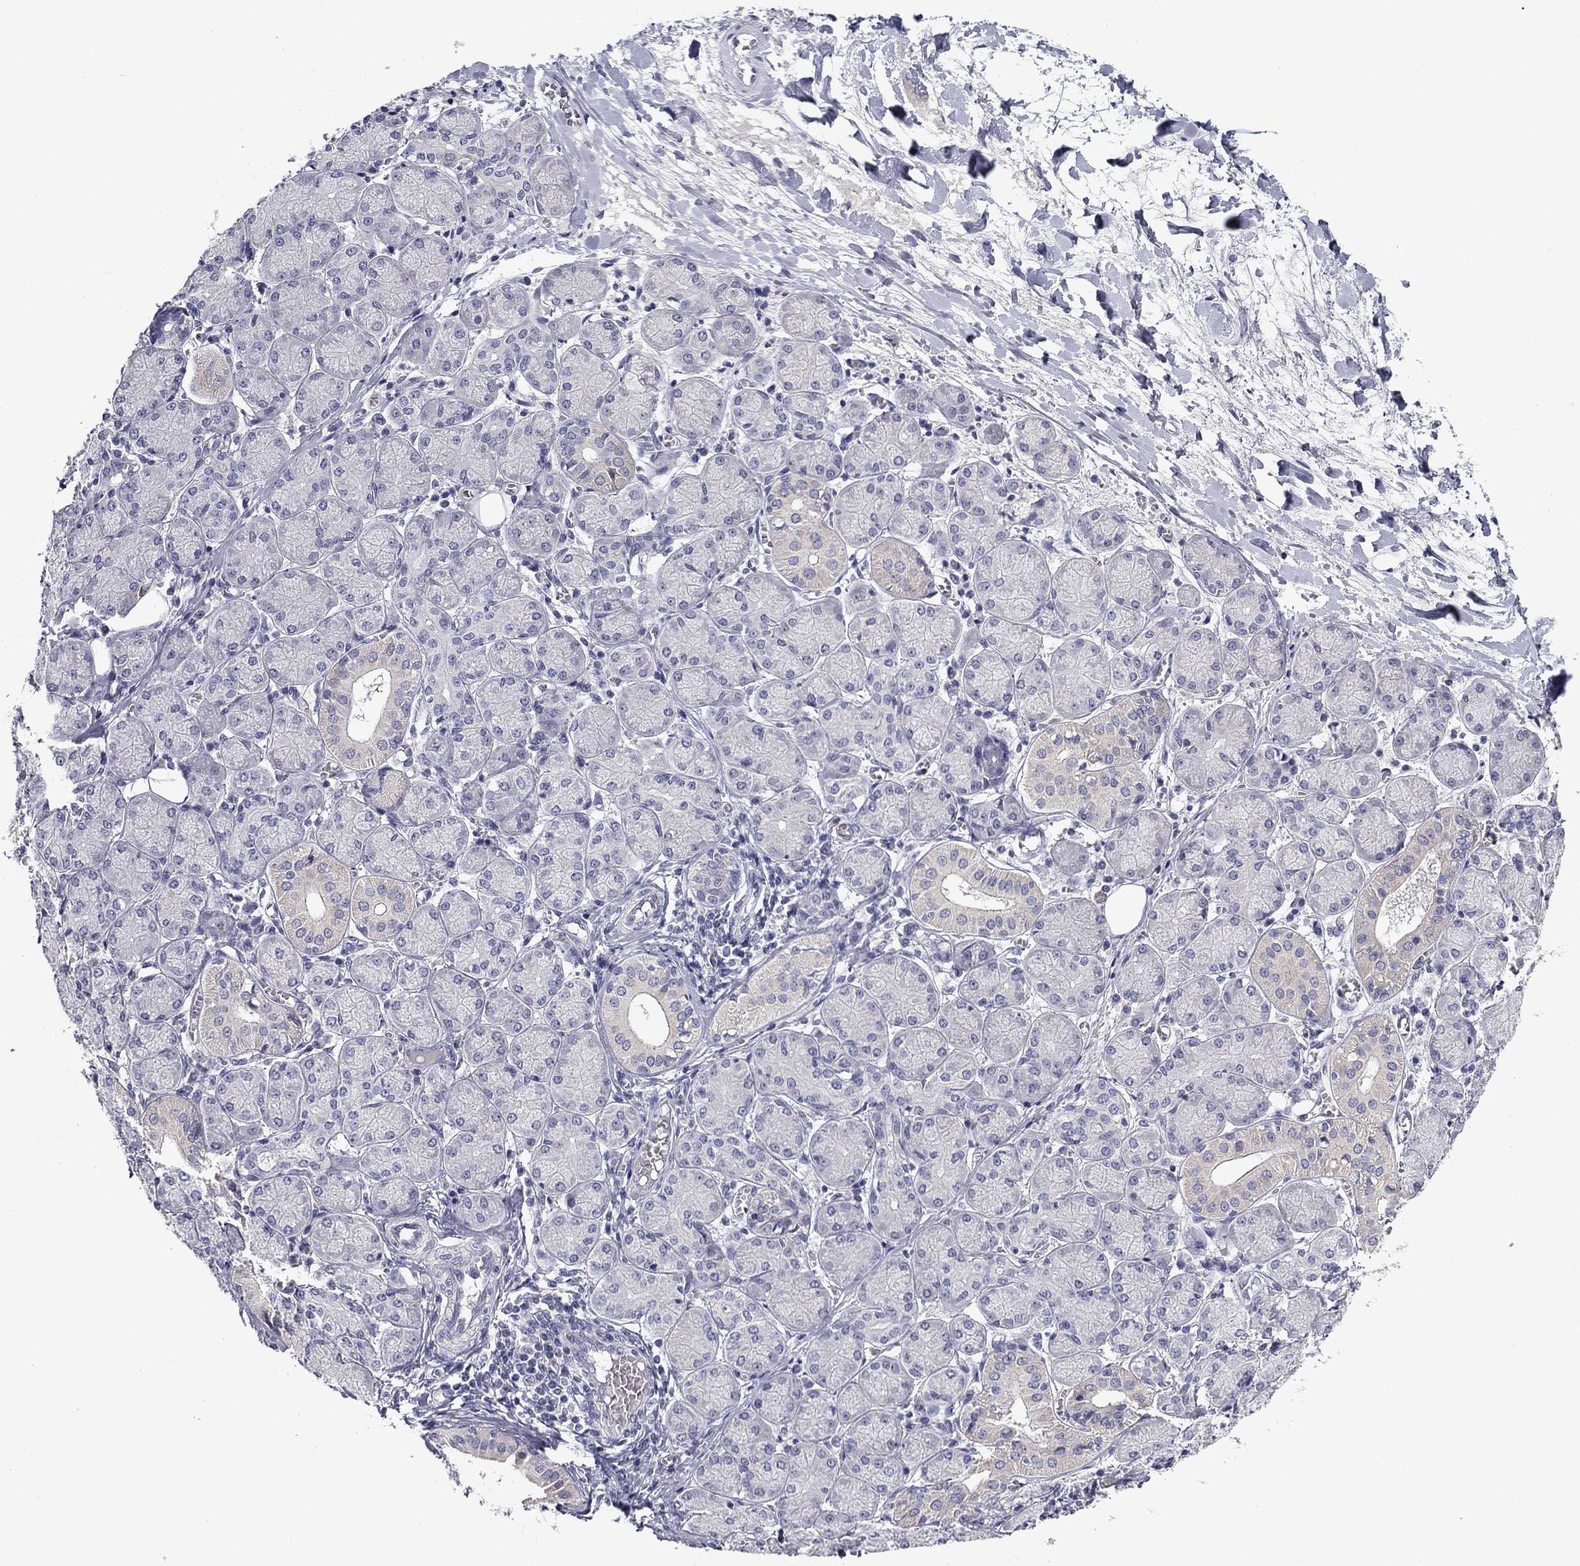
{"staining": {"intensity": "negative", "quantity": "none", "location": "none"}, "tissue": "salivary gland", "cell_type": "Glandular cells", "image_type": "normal", "snomed": [{"axis": "morphology", "description": "Normal tissue, NOS"}, {"axis": "topography", "description": "Salivary gland"}, {"axis": "topography", "description": "Peripheral nerve tissue"}], "caption": "IHC histopathology image of unremarkable salivary gland stained for a protein (brown), which demonstrates no staining in glandular cells.", "gene": "SPATA7", "patient": {"sex": "female", "age": 24}}